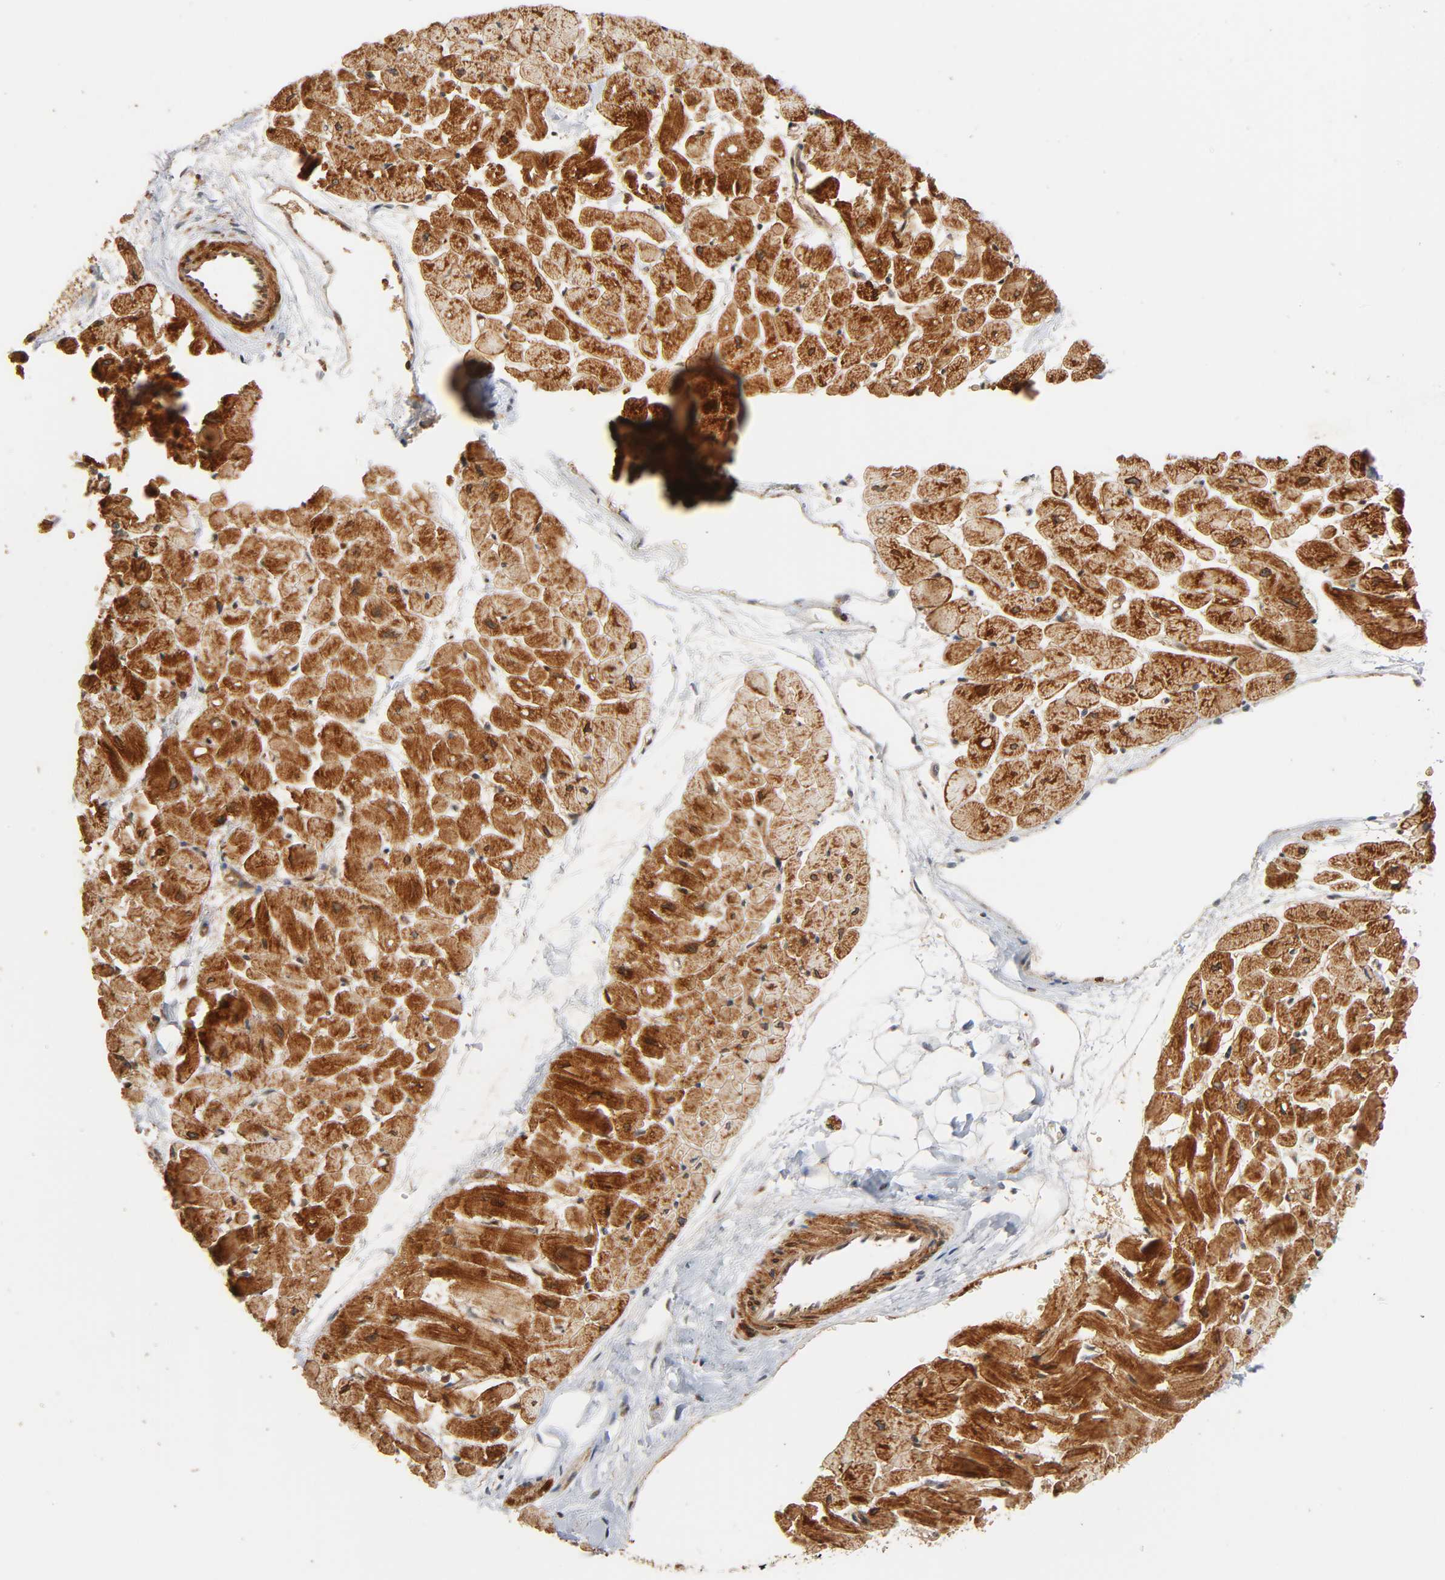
{"staining": {"intensity": "moderate", "quantity": ">75%", "location": "cytoplasmic/membranous"}, "tissue": "heart muscle", "cell_type": "Cardiomyocytes", "image_type": "normal", "snomed": [{"axis": "morphology", "description": "Normal tissue, NOS"}, {"axis": "topography", "description": "Heart"}], "caption": "Immunohistochemistry histopathology image of benign heart muscle: heart muscle stained using IHC displays medium levels of moderate protein expression localized specifically in the cytoplasmic/membranous of cardiomyocytes, appearing as a cytoplasmic/membranous brown color.", "gene": "NEMF", "patient": {"sex": "male", "age": 45}}